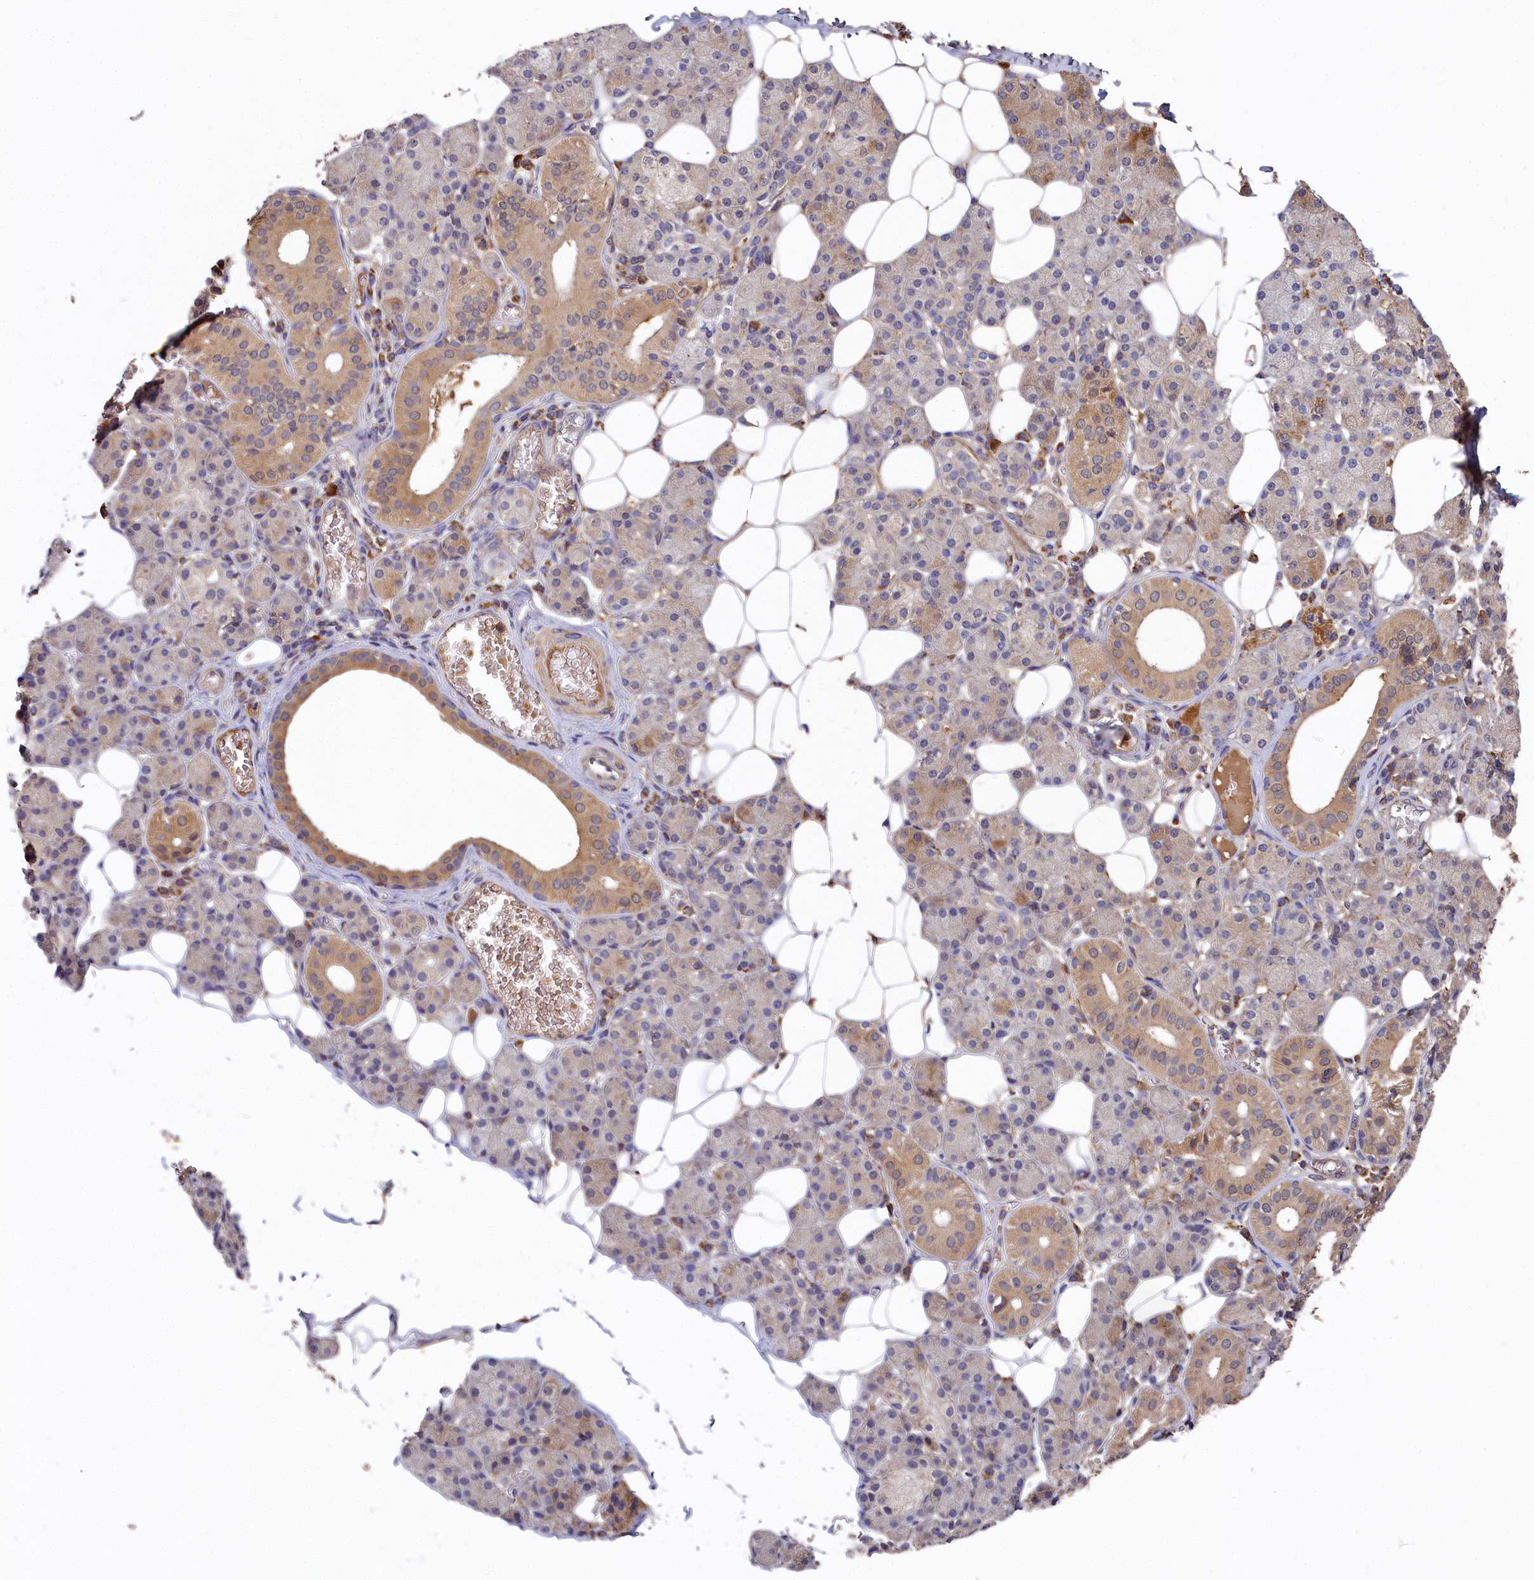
{"staining": {"intensity": "weak", "quantity": "<25%", "location": "cytoplasmic/membranous"}, "tissue": "salivary gland", "cell_type": "Glandular cells", "image_type": "normal", "snomed": [{"axis": "morphology", "description": "Normal tissue, NOS"}, {"axis": "topography", "description": "Salivary gland"}], "caption": "IHC photomicrograph of unremarkable human salivary gland stained for a protein (brown), which demonstrates no staining in glandular cells.", "gene": "DHRS11", "patient": {"sex": "female", "age": 33}}